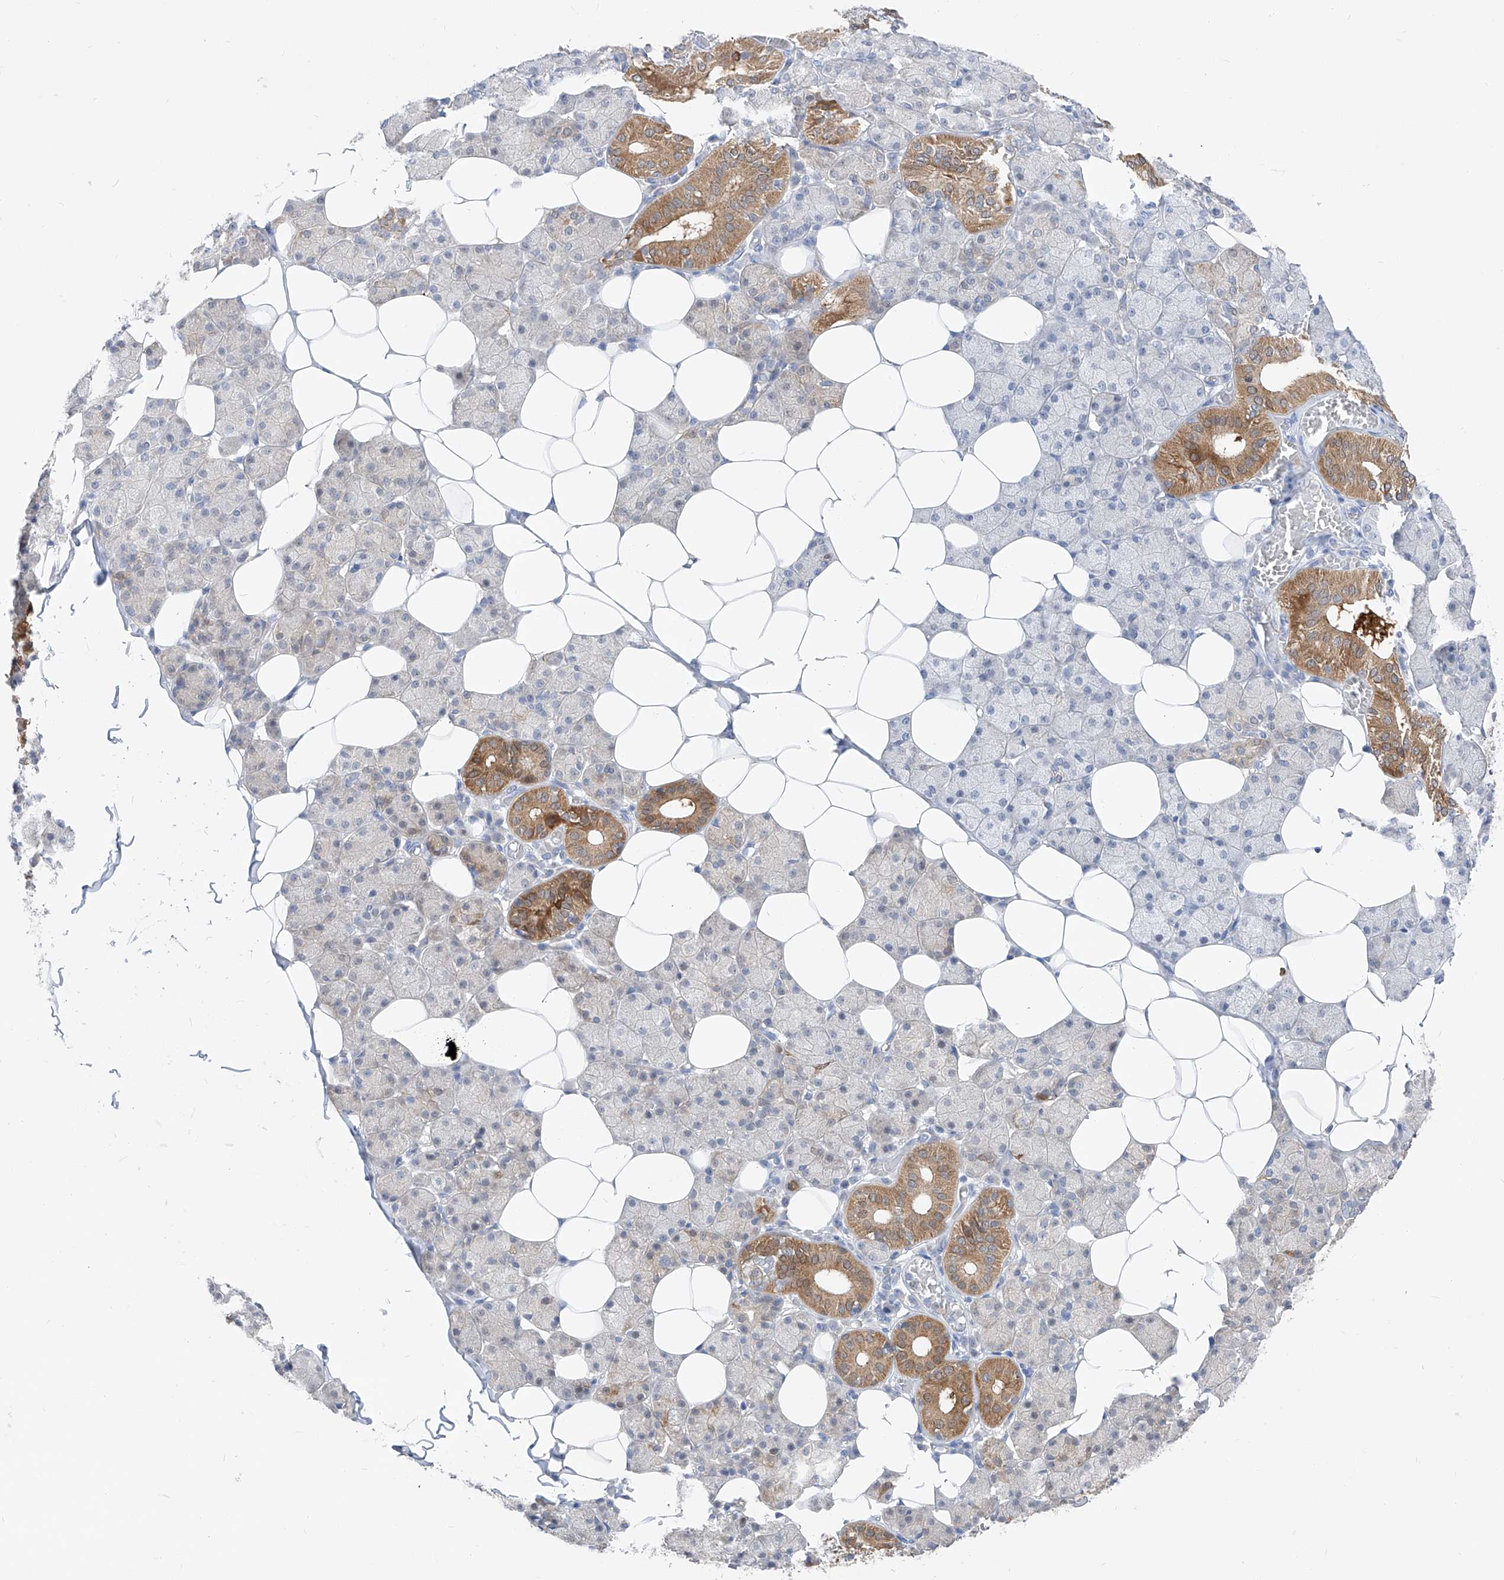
{"staining": {"intensity": "moderate", "quantity": "<25%", "location": "cytoplasmic/membranous"}, "tissue": "salivary gland", "cell_type": "Glandular cells", "image_type": "normal", "snomed": [{"axis": "morphology", "description": "Normal tissue, NOS"}, {"axis": "topography", "description": "Salivary gland"}], "caption": "Immunohistochemistry (IHC) of normal salivary gland displays low levels of moderate cytoplasmic/membranous expression in about <25% of glandular cells.", "gene": "UFL1", "patient": {"sex": "female", "age": 33}}